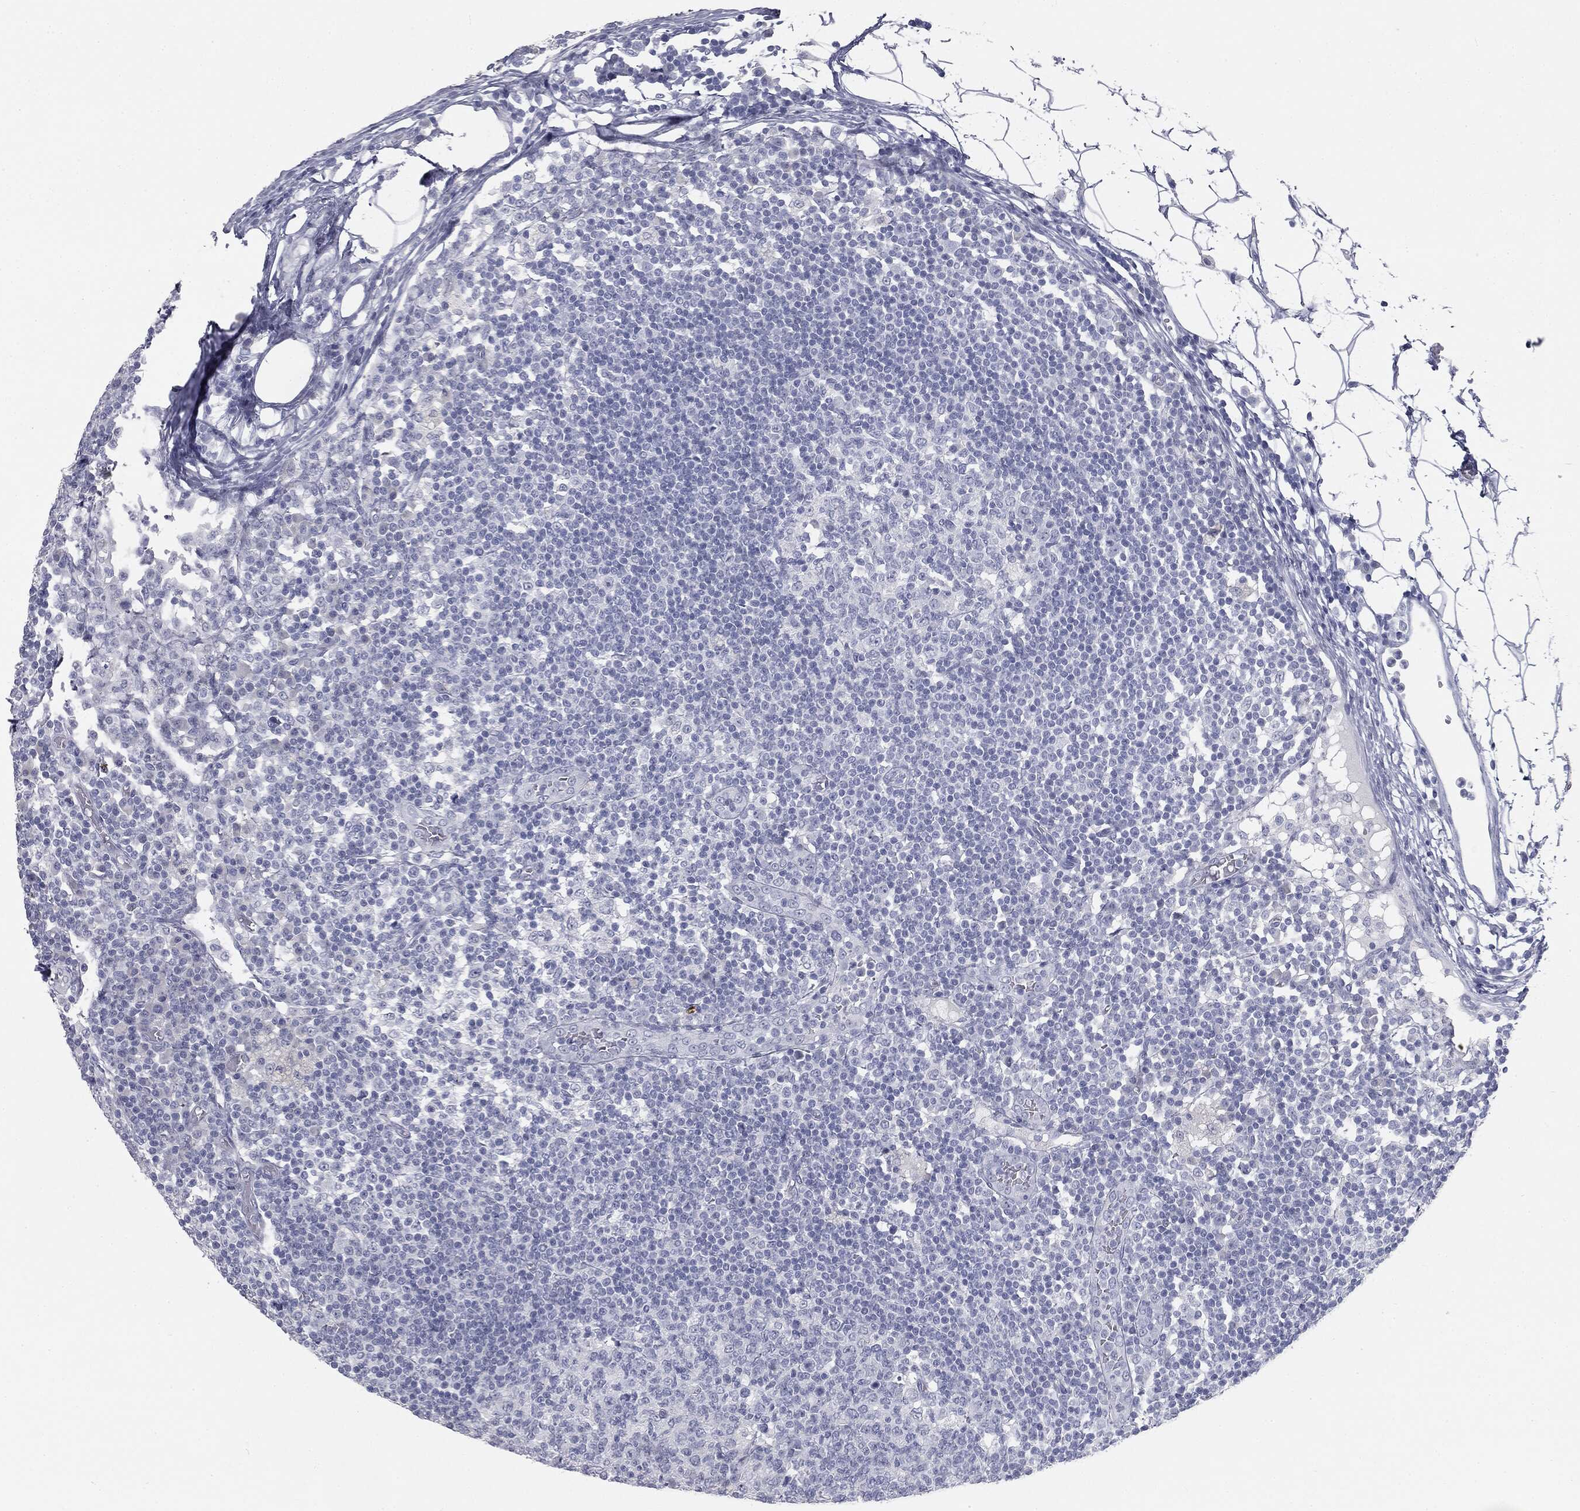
{"staining": {"intensity": "negative", "quantity": "none", "location": "none"}, "tissue": "lymph node", "cell_type": "Germinal center cells", "image_type": "normal", "snomed": [{"axis": "morphology", "description": "Normal tissue, NOS"}, {"axis": "topography", "description": "Lymph node"}, {"axis": "topography", "description": "Salivary gland"}], "caption": "A high-resolution photomicrograph shows IHC staining of unremarkable lymph node, which shows no significant expression in germinal center cells. Brightfield microscopy of IHC stained with DAB (brown) and hematoxylin (blue), captured at high magnification.", "gene": "MUC5AC", "patient": {"sex": "male", "age": 83}}